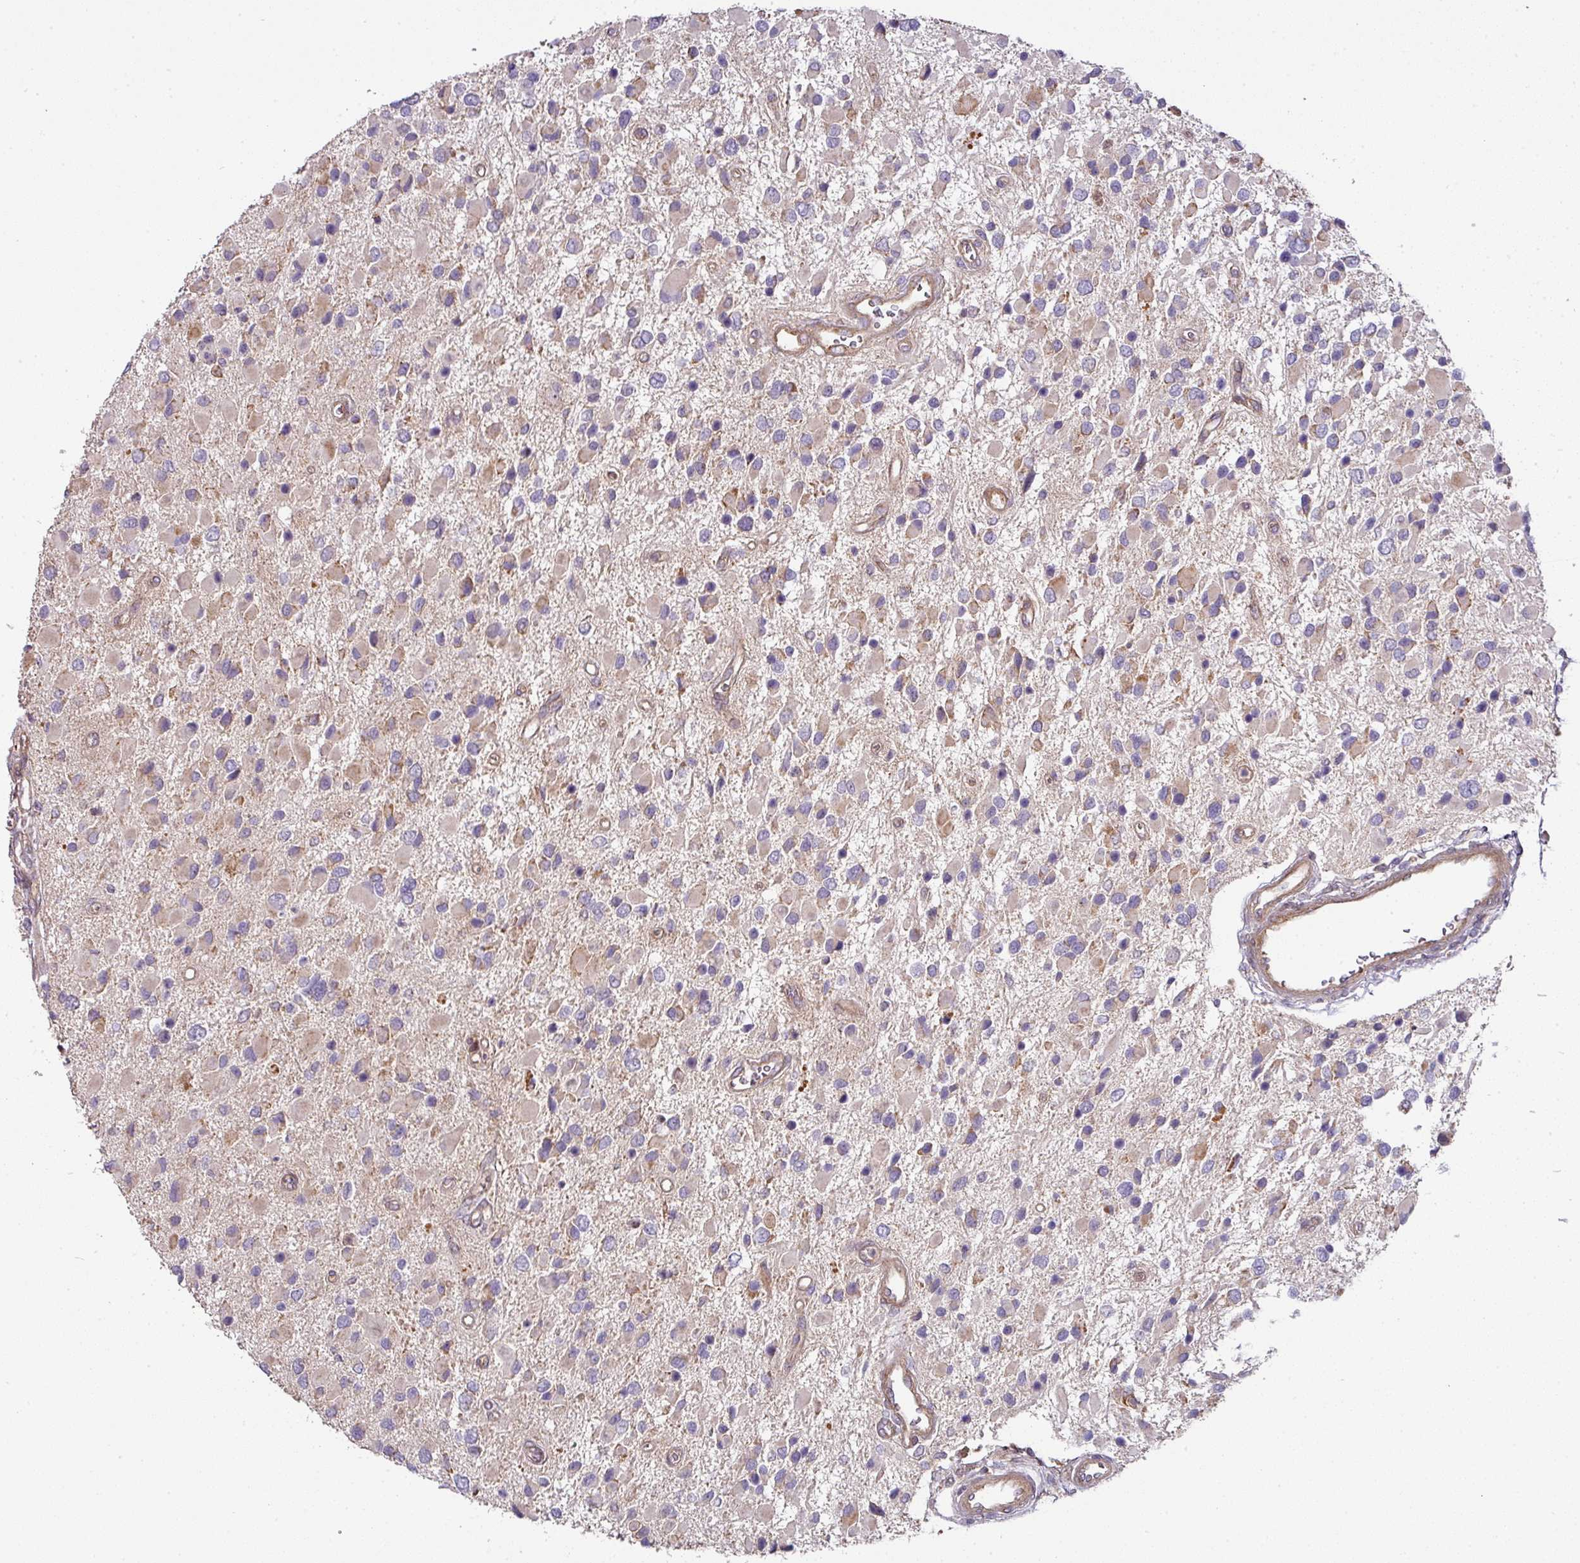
{"staining": {"intensity": "weak", "quantity": "<25%", "location": "cytoplasmic/membranous"}, "tissue": "glioma", "cell_type": "Tumor cells", "image_type": "cancer", "snomed": [{"axis": "morphology", "description": "Glioma, malignant, High grade"}, {"axis": "topography", "description": "Brain"}], "caption": "DAB immunohistochemical staining of glioma shows no significant positivity in tumor cells. (DAB immunohistochemistry with hematoxylin counter stain).", "gene": "STK35", "patient": {"sex": "male", "age": 53}}